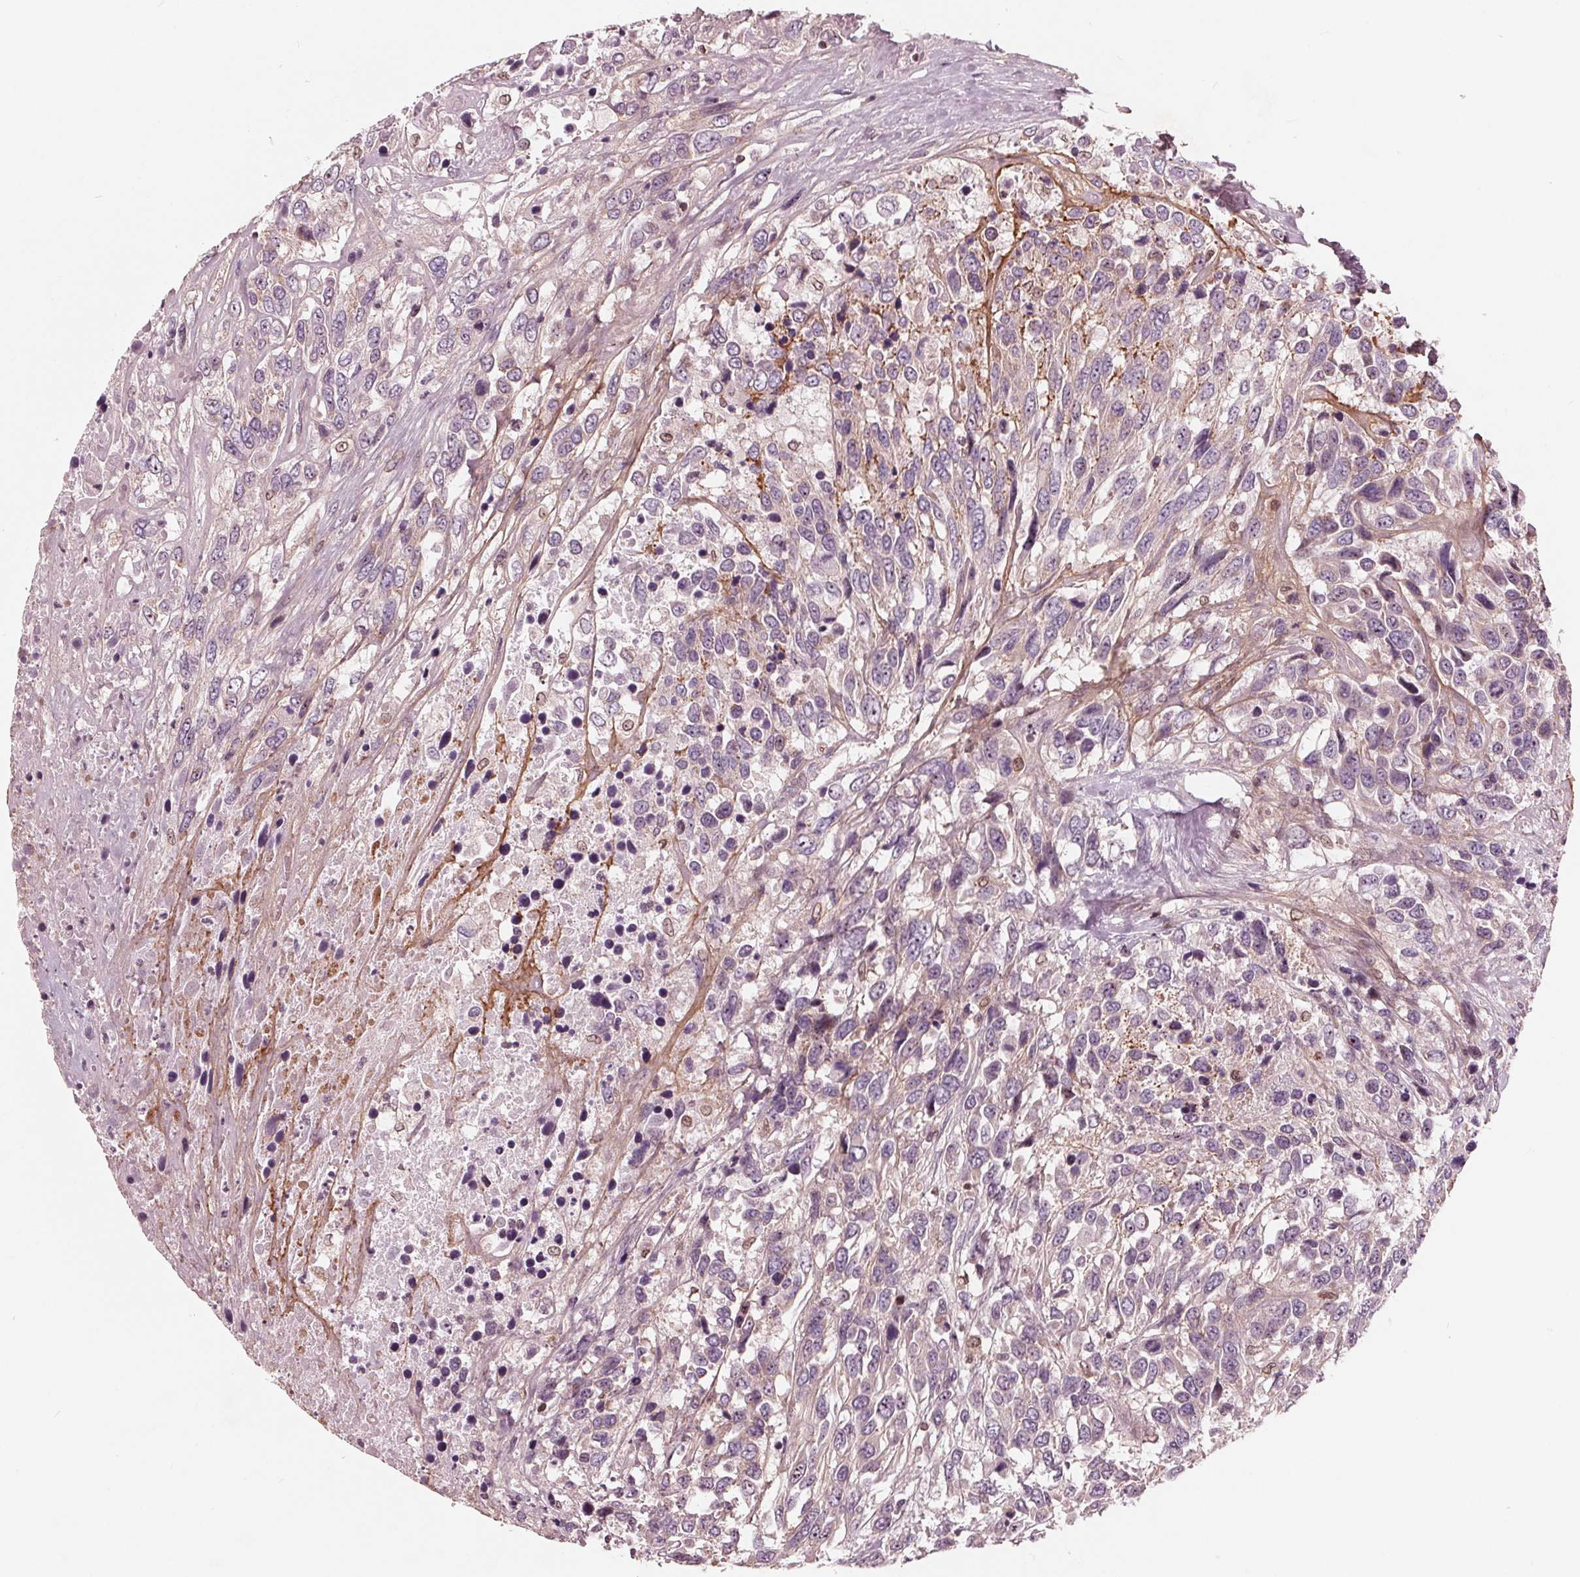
{"staining": {"intensity": "negative", "quantity": "none", "location": "none"}, "tissue": "urothelial cancer", "cell_type": "Tumor cells", "image_type": "cancer", "snomed": [{"axis": "morphology", "description": "Urothelial carcinoma, High grade"}, {"axis": "topography", "description": "Urinary bladder"}], "caption": "This is an immunohistochemistry (IHC) photomicrograph of urothelial carcinoma (high-grade). There is no positivity in tumor cells.", "gene": "NUP210", "patient": {"sex": "female", "age": 70}}